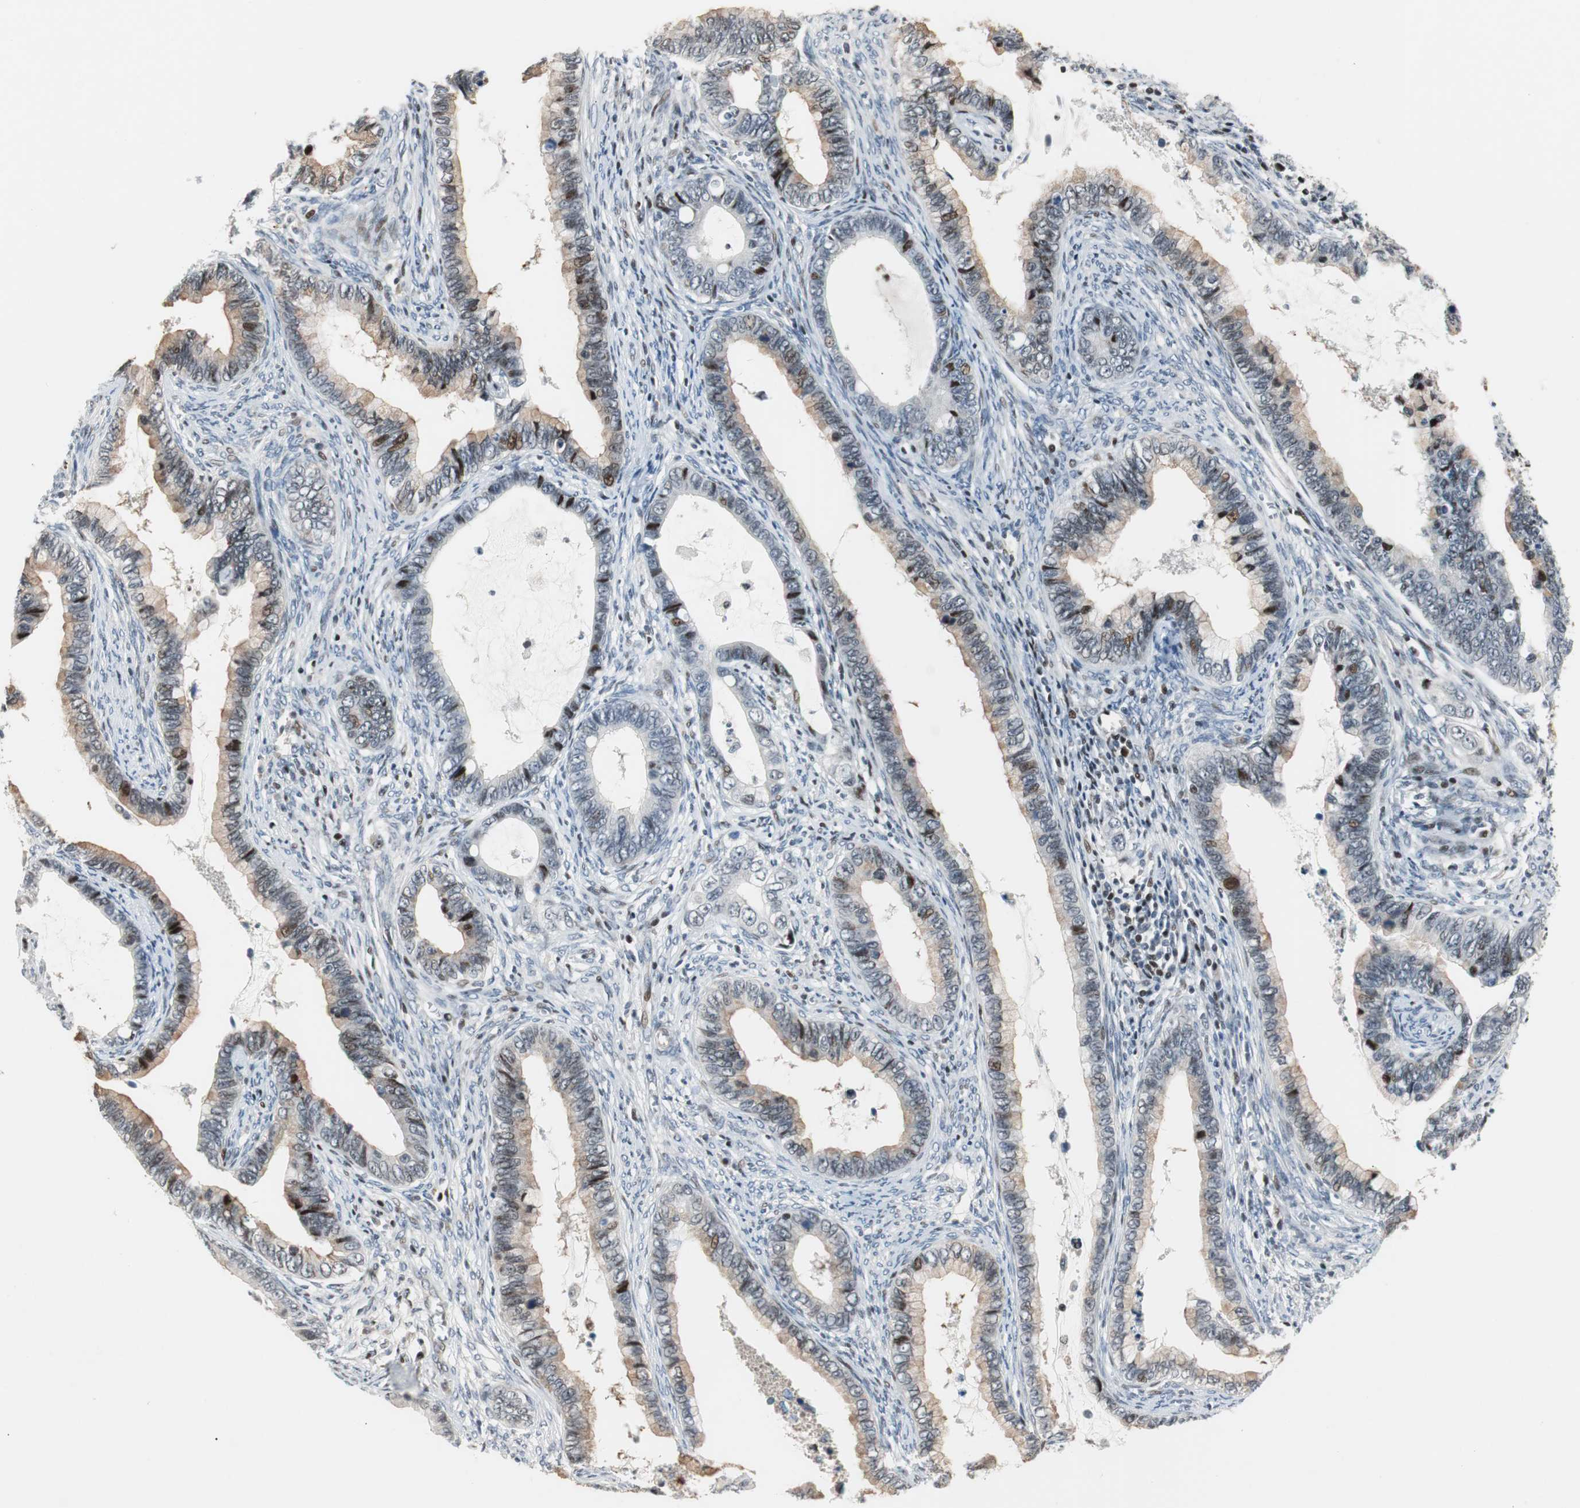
{"staining": {"intensity": "strong", "quantity": "<25%", "location": "nuclear"}, "tissue": "cervical cancer", "cell_type": "Tumor cells", "image_type": "cancer", "snomed": [{"axis": "morphology", "description": "Adenocarcinoma, NOS"}, {"axis": "topography", "description": "Cervix"}], "caption": "Immunohistochemical staining of human cervical cancer (adenocarcinoma) reveals medium levels of strong nuclear staining in about <25% of tumor cells. The staining was performed using DAB to visualize the protein expression in brown, while the nuclei were stained in blue with hematoxylin (Magnification: 20x).", "gene": "RAD1", "patient": {"sex": "female", "age": 44}}